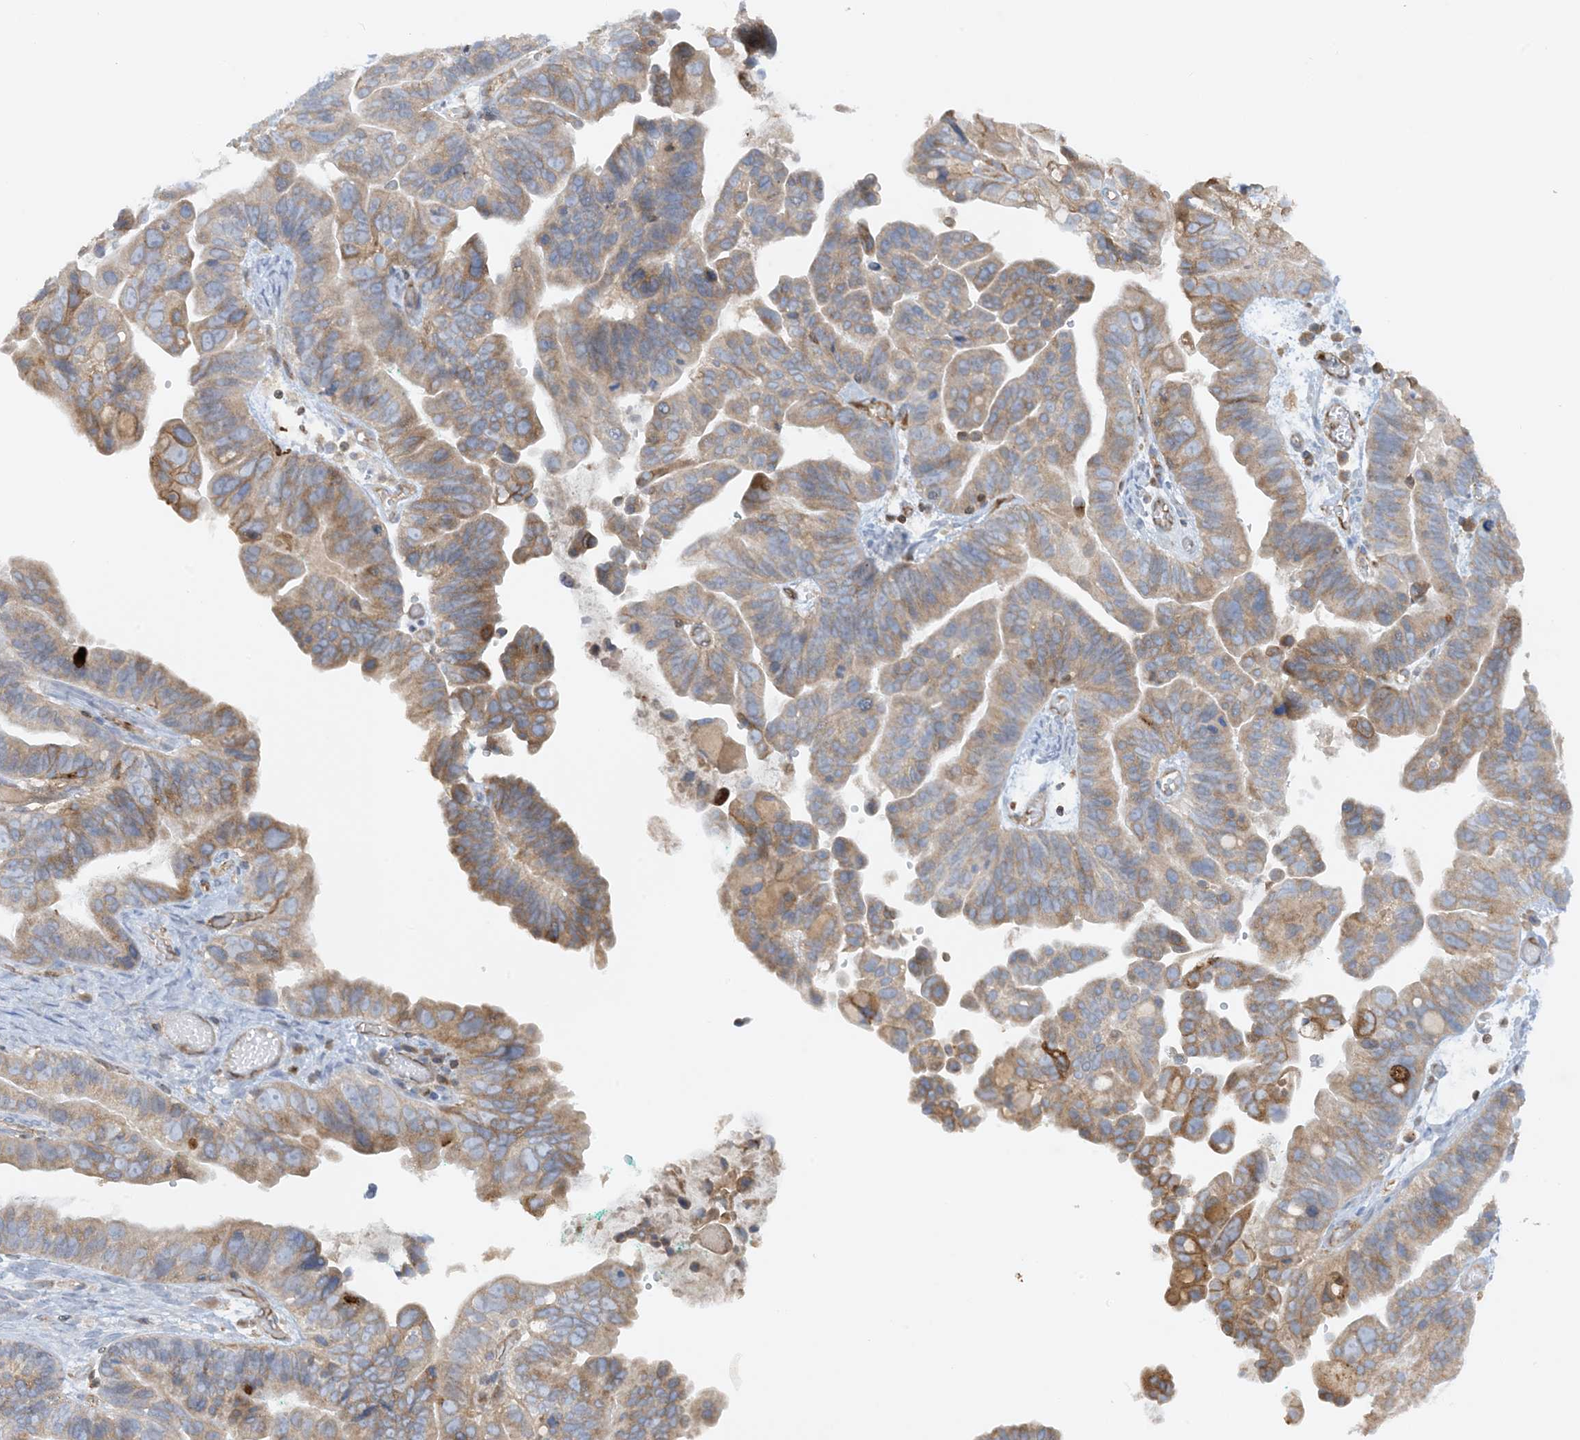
{"staining": {"intensity": "moderate", "quantity": "25%-75%", "location": "cytoplasmic/membranous"}, "tissue": "ovarian cancer", "cell_type": "Tumor cells", "image_type": "cancer", "snomed": [{"axis": "morphology", "description": "Cystadenocarcinoma, serous, NOS"}, {"axis": "topography", "description": "Ovary"}], "caption": "High-magnification brightfield microscopy of ovarian serous cystadenocarcinoma stained with DAB (3,3'-diaminobenzidine) (brown) and counterstained with hematoxylin (blue). tumor cells exhibit moderate cytoplasmic/membranous positivity is identified in approximately25%-75% of cells. The protein of interest is stained brown, and the nuclei are stained in blue (DAB IHC with brightfield microscopy, high magnification).", "gene": "HLA-E", "patient": {"sex": "female", "age": 56}}